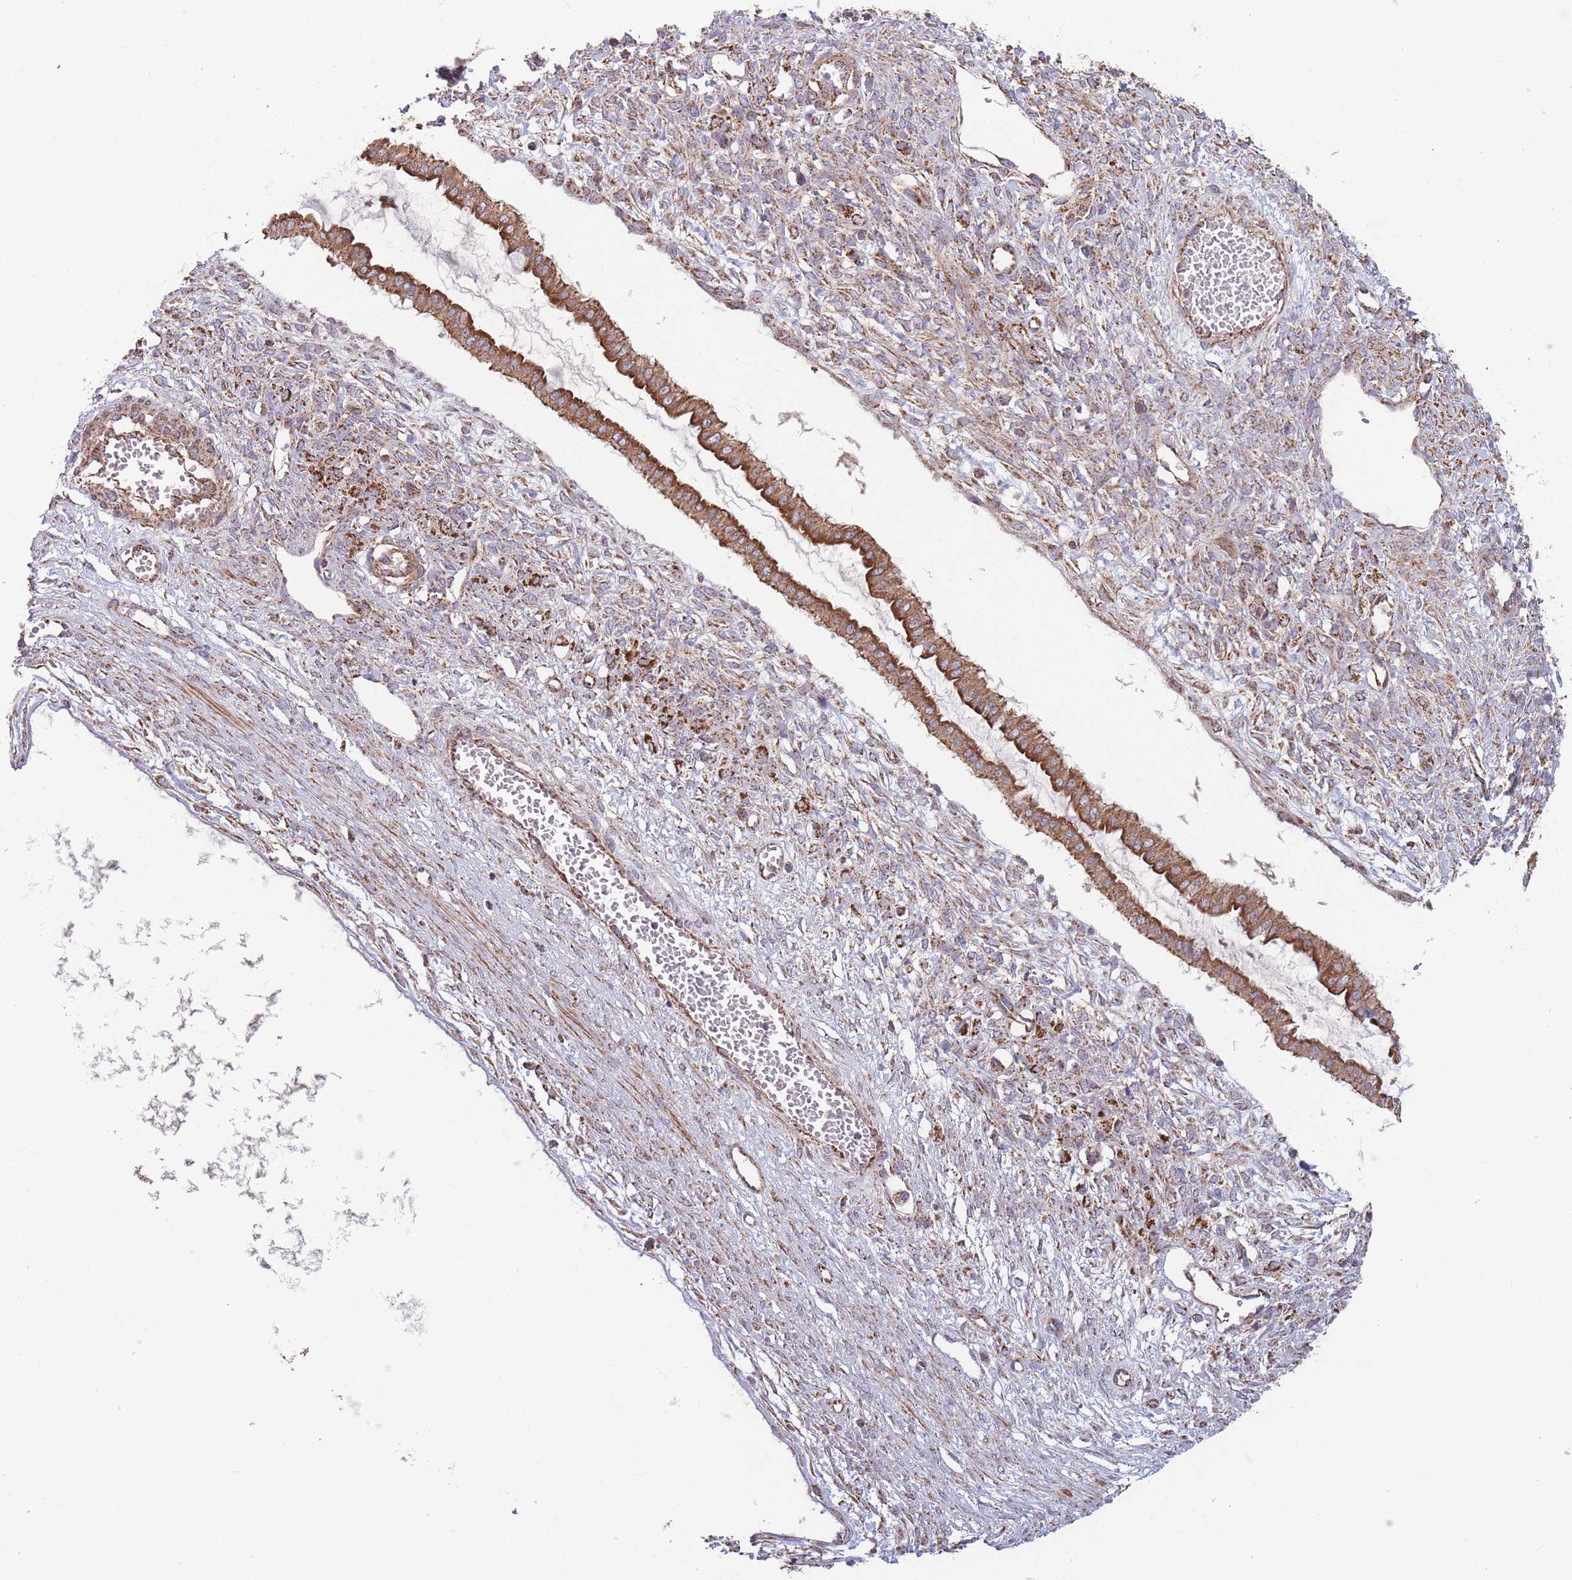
{"staining": {"intensity": "strong", "quantity": ">75%", "location": "cytoplasmic/membranous"}, "tissue": "ovarian cancer", "cell_type": "Tumor cells", "image_type": "cancer", "snomed": [{"axis": "morphology", "description": "Cystadenocarcinoma, mucinous, NOS"}, {"axis": "topography", "description": "Ovary"}], "caption": "Immunohistochemistry (IHC) of human ovarian mucinous cystadenocarcinoma reveals high levels of strong cytoplasmic/membranous positivity in about >75% of tumor cells. (DAB (3,3'-diaminobenzidine) = brown stain, brightfield microscopy at high magnification).", "gene": "KIF16B", "patient": {"sex": "female", "age": 73}}